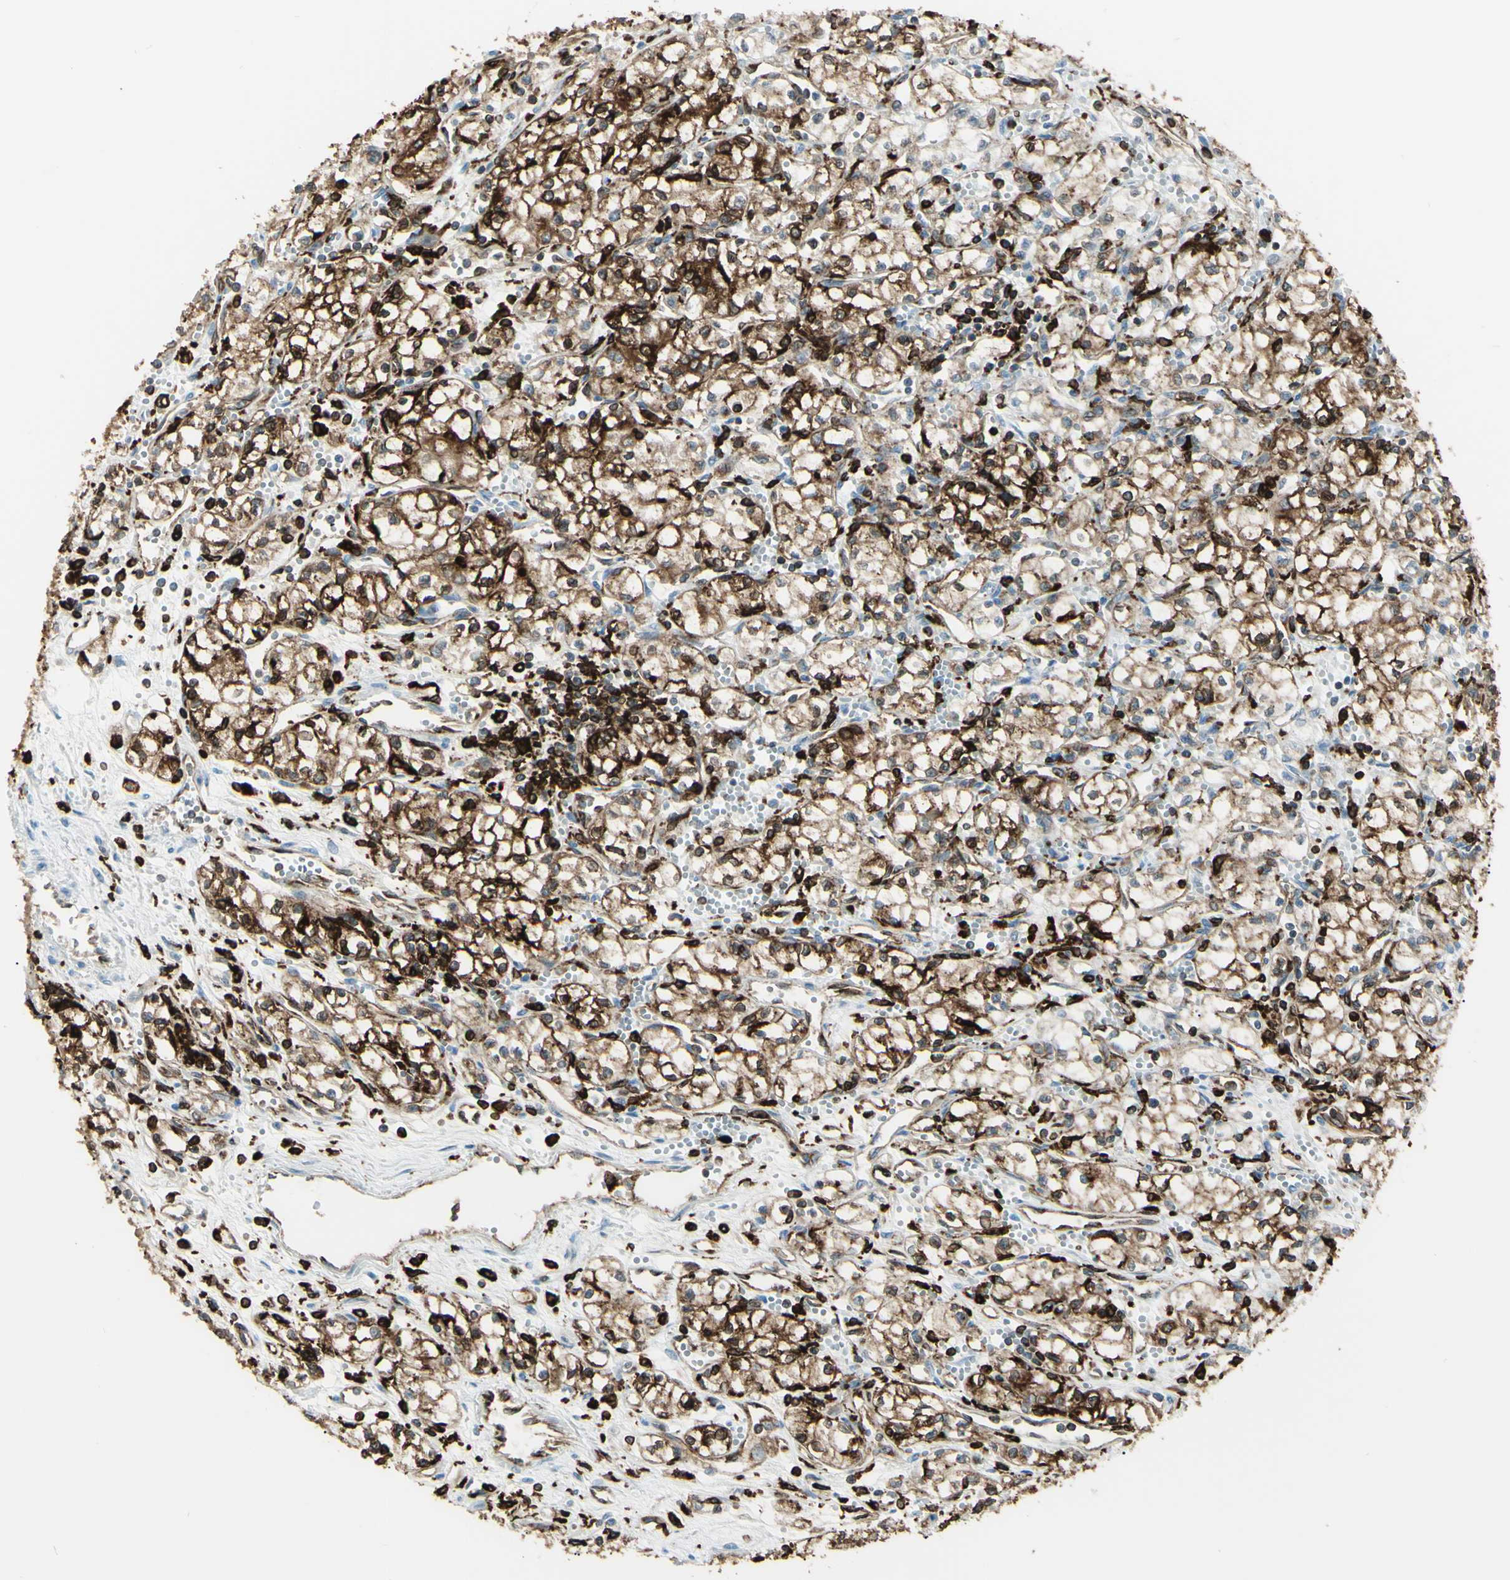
{"staining": {"intensity": "moderate", "quantity": ">75%", "location": "cytoplasmic/membranous"}, "tissue": "renal cancer", "cell_type": "Tumor cells", "image_type": "cancer", "snomed": [{"axis": "morphology", "description": "Normal tissue, NOS"}, {"axis": "morphology", "description": "Adenocarcinoma, NOS"}, {"axis": "topography", "description": "Kidney"}], "caption": "Immunohistochemistry (IHC) micrograph of neoplastic tissue: renal adenocarcinoma stained using IHC reveals medium levels of moderate protein expression localized specifically in the cytoplasmic/membranous of tumor cells, appearing as a cytoplasmic/membranous brown color.", "gene": "CD74", "patient": {"sex": "male", "age": 59}}